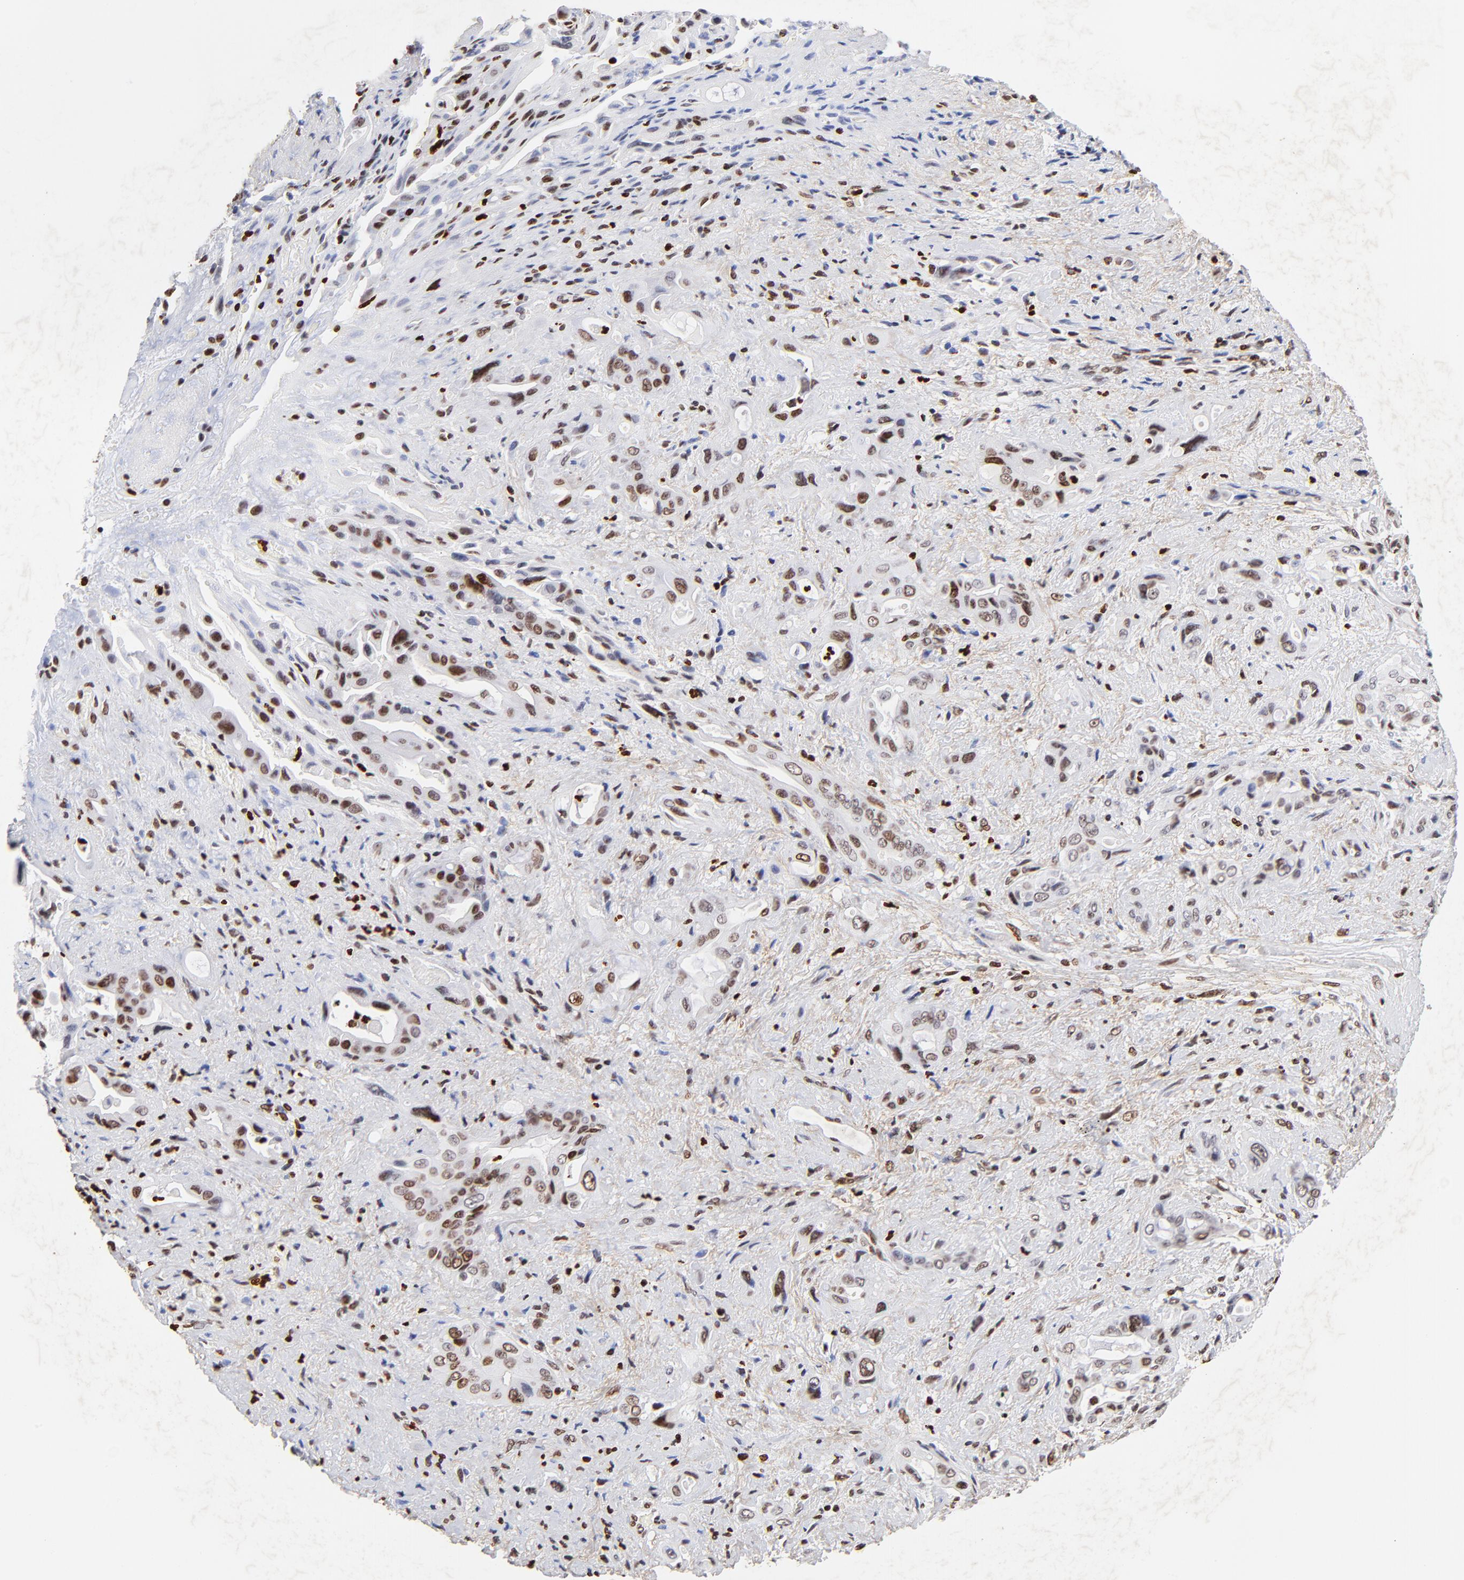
{"staining": {"intensity": "moderate", "quantity": ">75%", "location": "nuclear"}, "tissue": "pancreatic cancer", "cell_type": "Tumor cells", "image_type": "cancer", "snomed": [{"axis": "morphology", "description": "Adenocarcinoma, NOS"}, {"axis": "topography", "description": "Pancreas"}], "caption": "Pancreatic cancer tissue exhibits moderate nuclear staining in approximately >75% of tumor cells, visualized by immunohistochemistry.", "gene": "FBH1", "patient": {"sex": "male", "age": 77}}